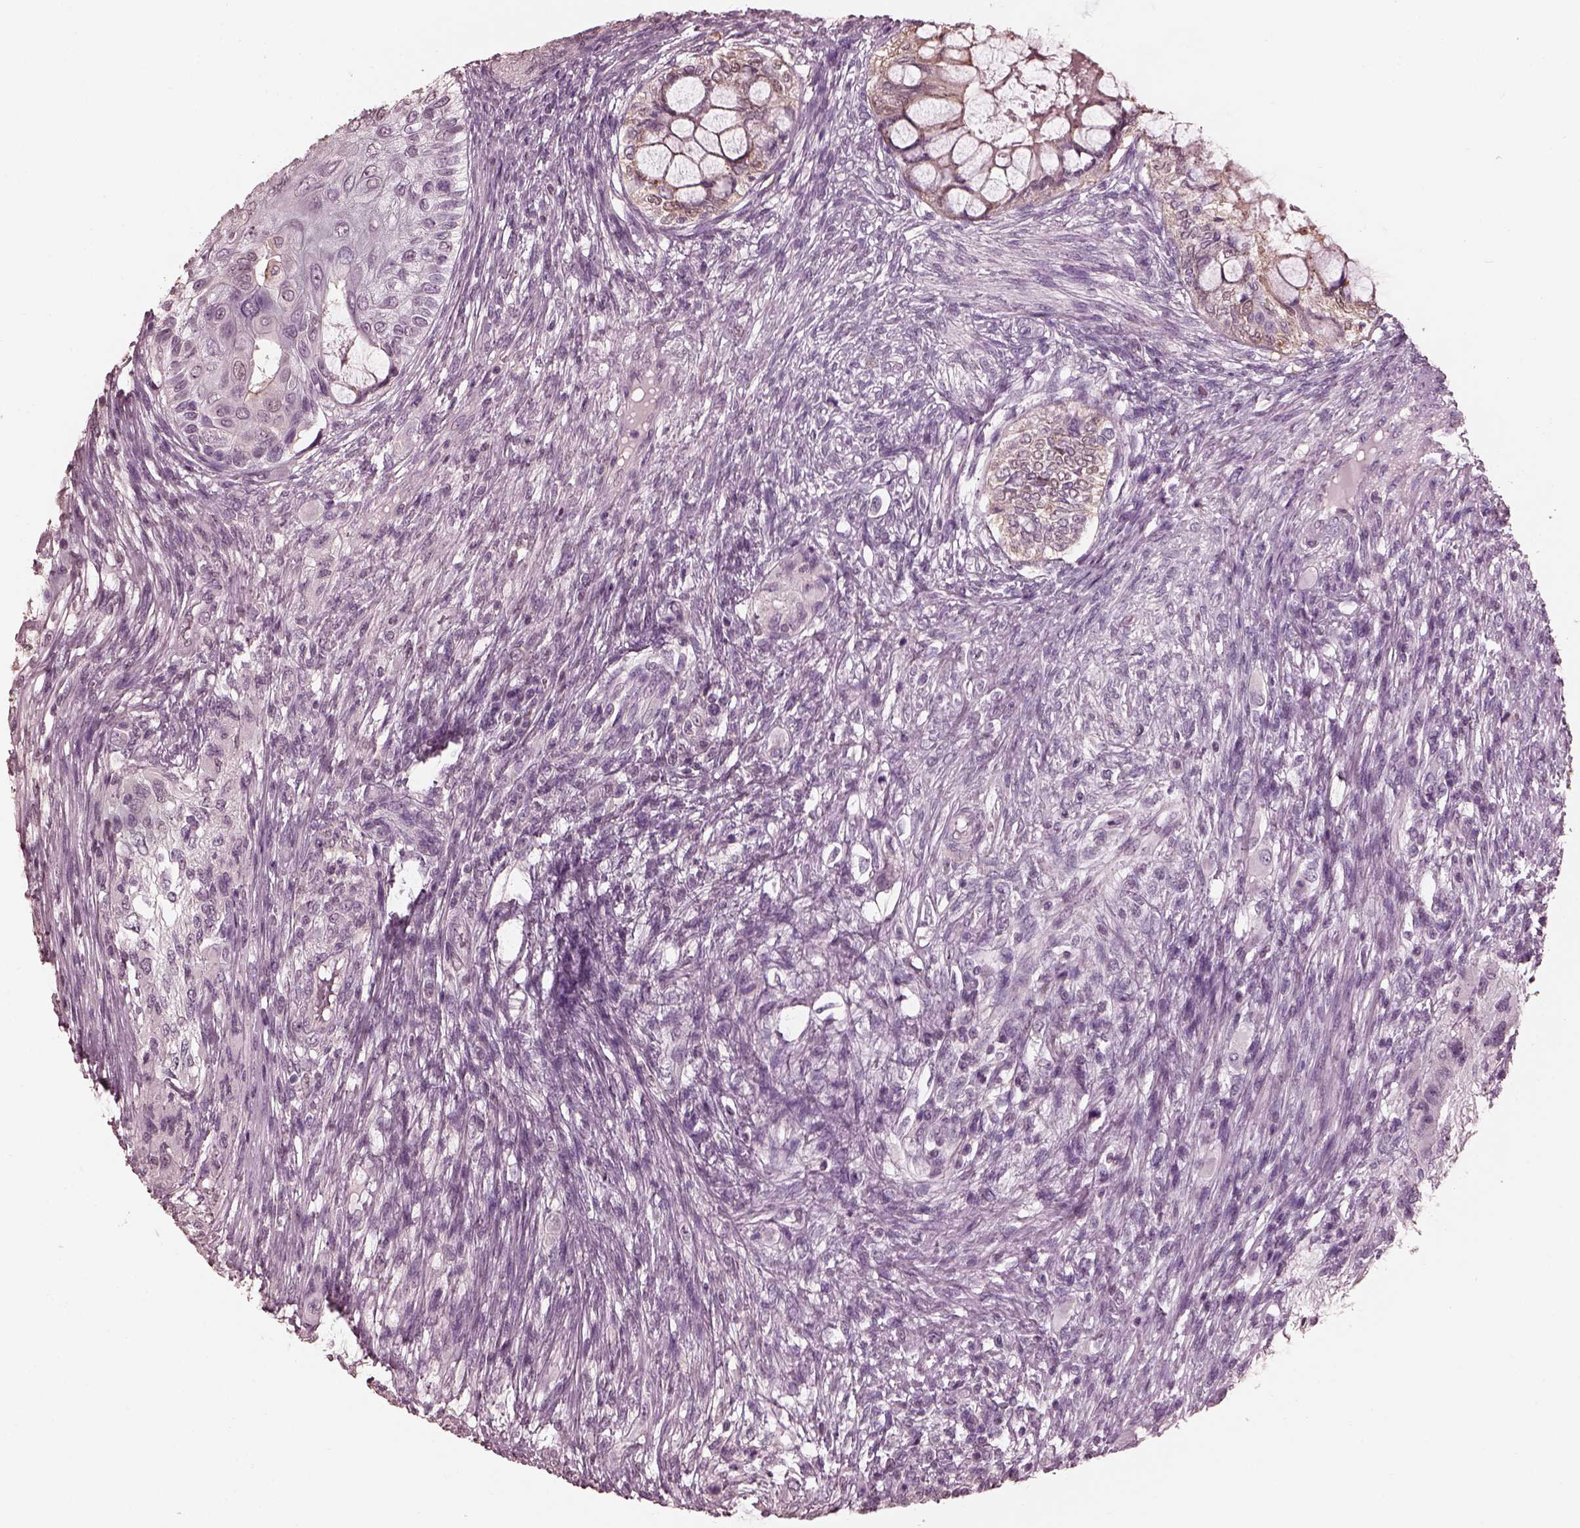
{"staining": {"intensity": "negative", "quantity": "none", "location": "none"}, "tissue": "testis cancer", "cell_type": "Tumor cells", "image_type": "cancer", "snomed": [{"axis": "morphology", "description": "Seminoma, NOS"}, {"axis": "morphology", "description": "Carcinoma, Embryonal, NOS"}, {"axis": "topography", "description": "Testis"}], "caption": "Seminoma (testis) was stained to show a protein in brown. There is no significant staining in tumor cells.", "gene": "TSKS", "patient": {"sex": "male", "age": 41}}